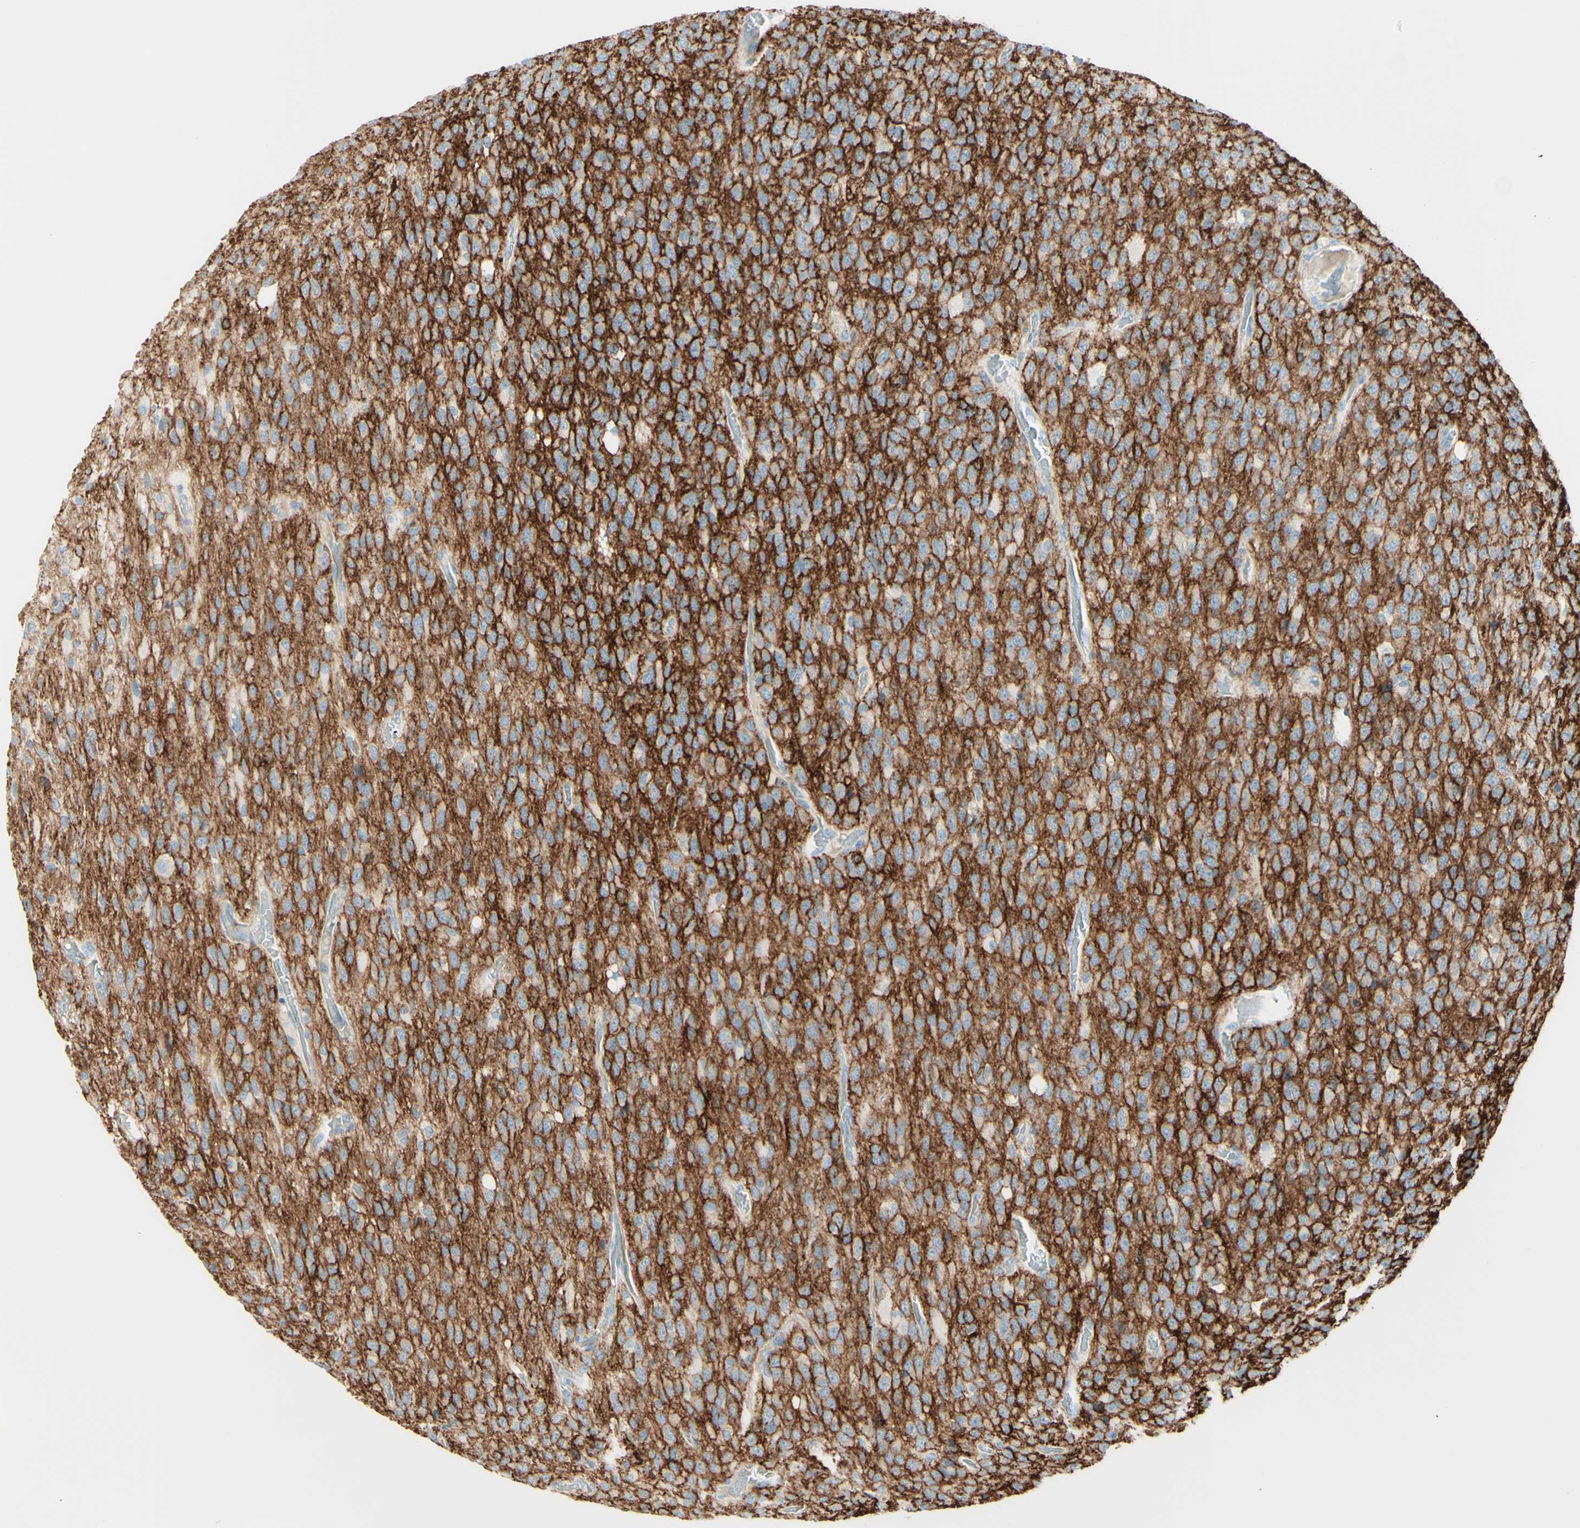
{"staining": {"intensity": "strong", "quantity": ">75%", "location": "cytoplasmic/membranous"}, "tissue": "glioma", "cell_type": "Tumor cells", "image_type": "cancer", "snomed": [{"axis": "morphology", "description": "Glioma, malignant, High grade"}, {"axis": "topography", "description": "pancreas cauda"}], "caption": "Malignant high-grade glioma stained for a protein (brown) shows strong cytoplasmic/membranous positive staining in approximately >75% of tumor cells.", "gene": "ALCAM", "patient": {"sex": "male", "age": 60}}